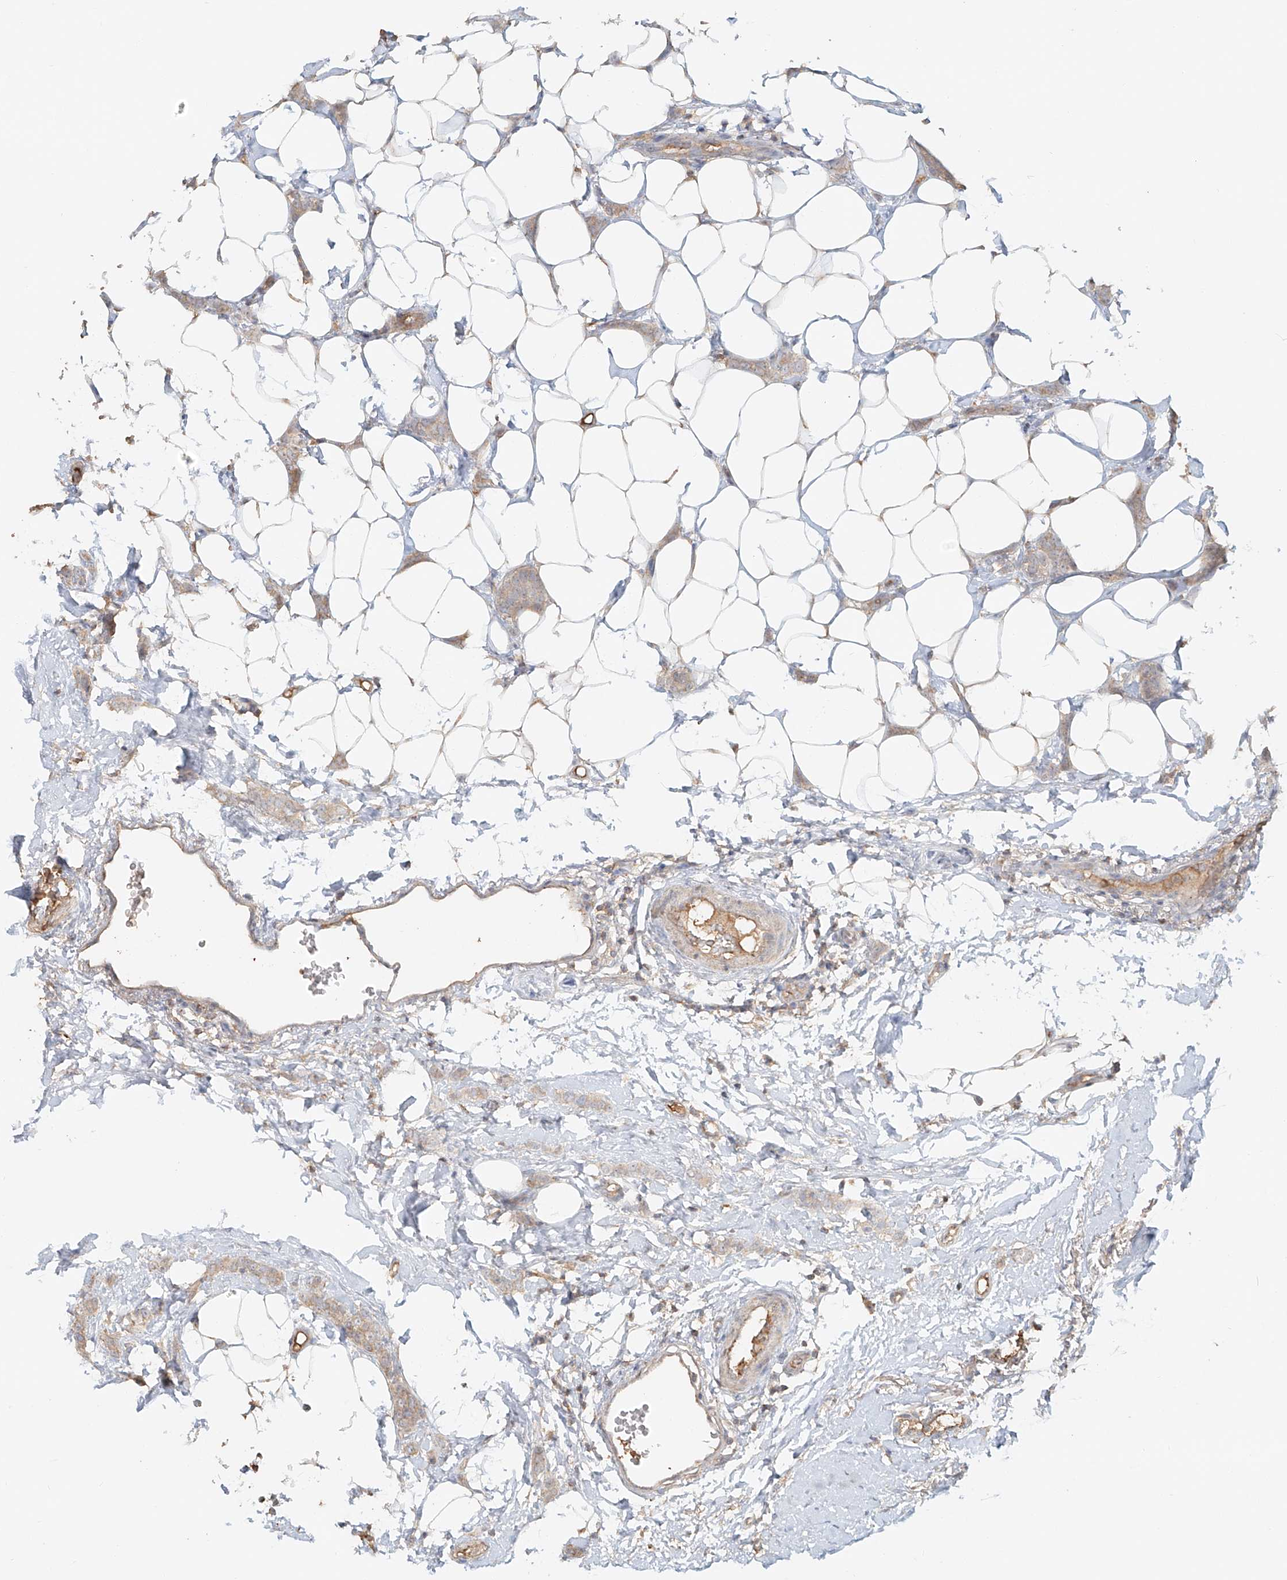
{"staining": {"intensity": "negative", "quantity": "none", "location": "none"}, "tissue": "breast cancer", "cell_type": "Tumor cells", "image_type": "cancer", "snomed": [{"axis": "morphology", "description": "Lobular carcinoma"}, {"axis": "topography", "description": "Skin"}, {"axis": "topography", "description": "Breast"}], "caption": "Tumor cells are negative for brown protein staining in breast lobular carcinoma.", "gene": "NPHS1", "patient": {"sex": "female", "age": 46}}